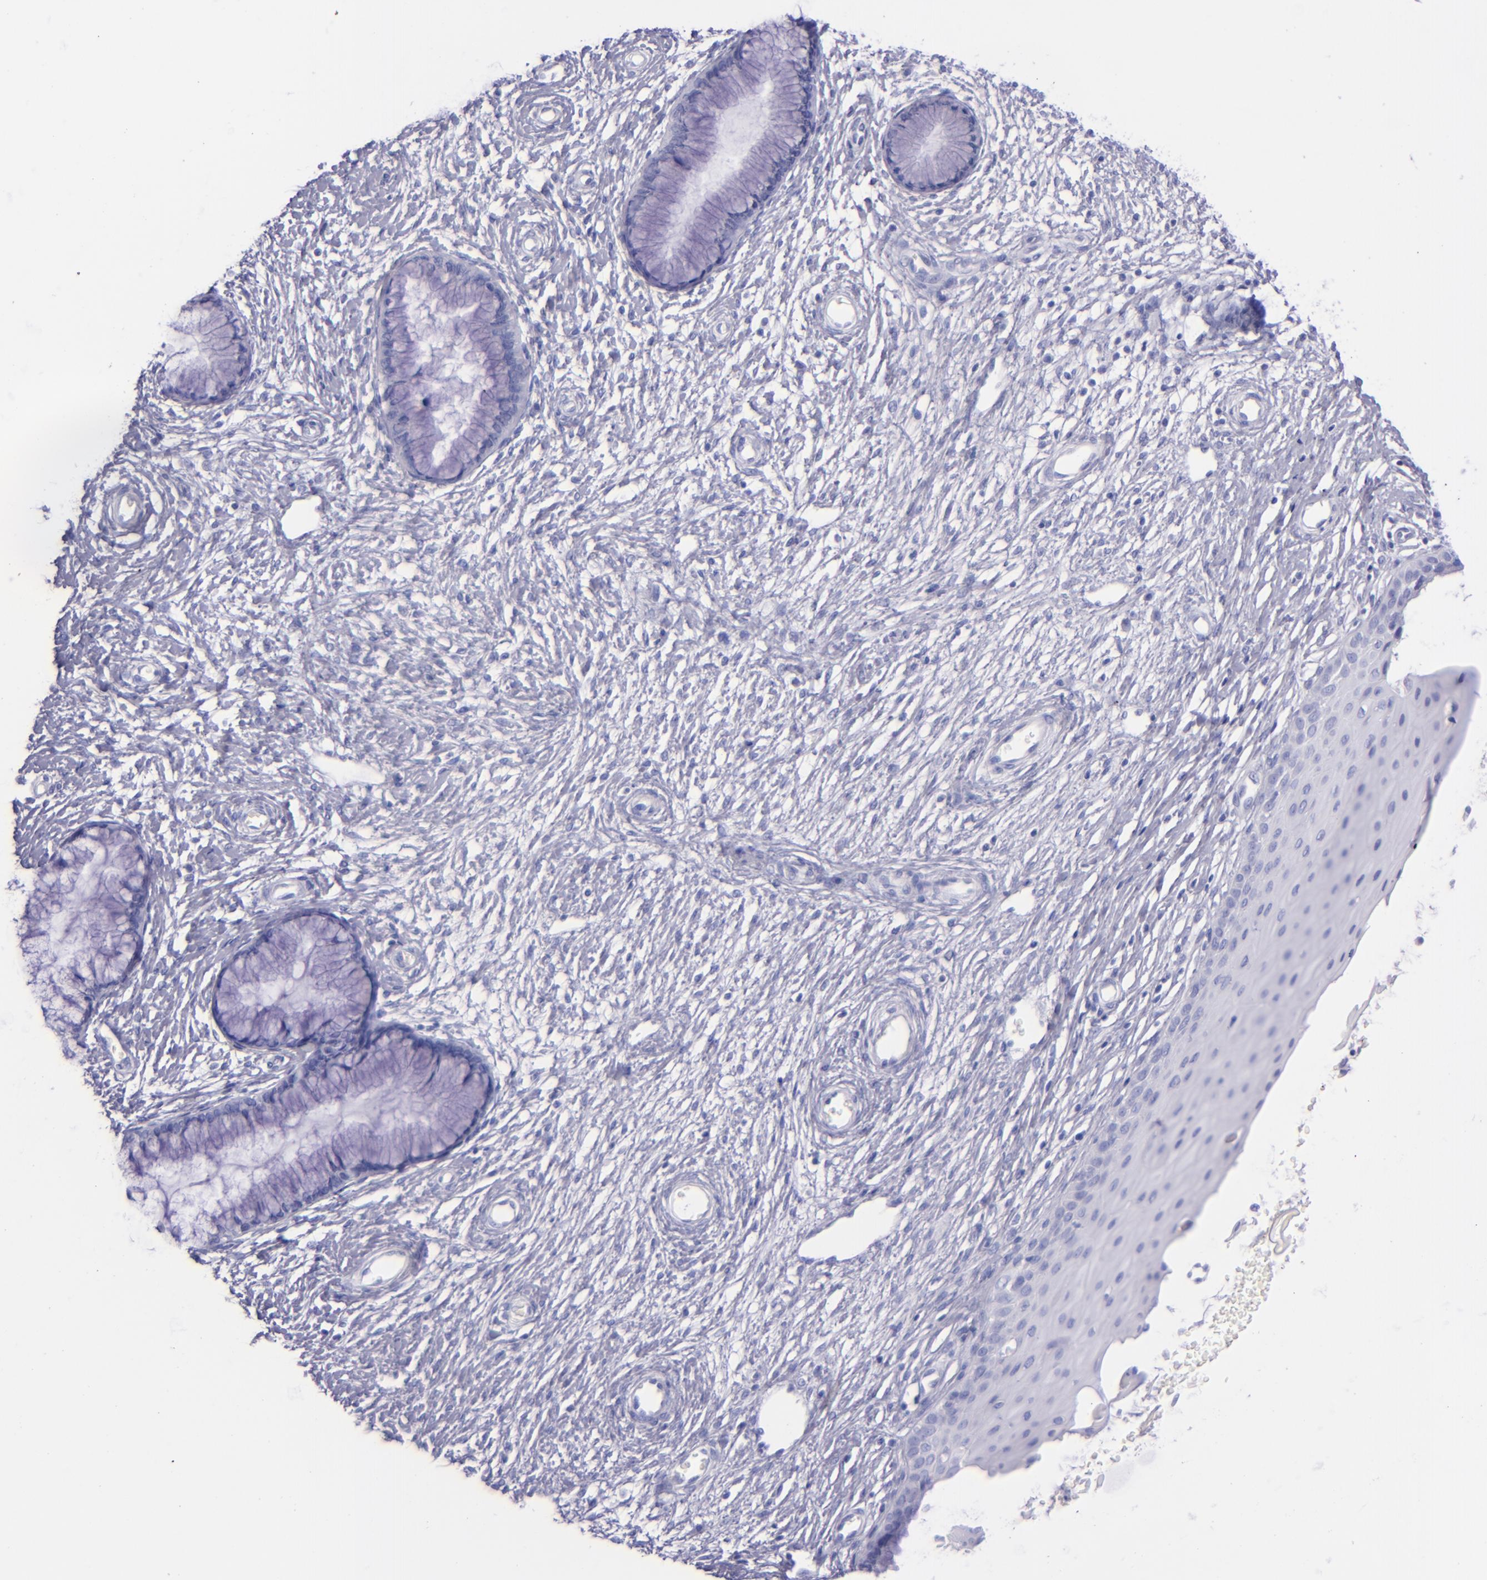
{"staining": {"intensity": "negative", "quantity": "none", "location": "none"}, "tissue": "cervix", "cell_type": "Glandular cells", "image_type": "normal", "snomed": [{"axis": "morphology", "description": "Normal tissue, NOS"}, {"axis": "topography", "description": "Cervix"}], "caption": "The IHC micrograph has no significant expression in glandular cells of cervix. (Brightfield microscopy of DAB immunohistochemistry at high magnification).", "gene": "SFTPA2", "patient": {"sex": "female", "age": 55}}